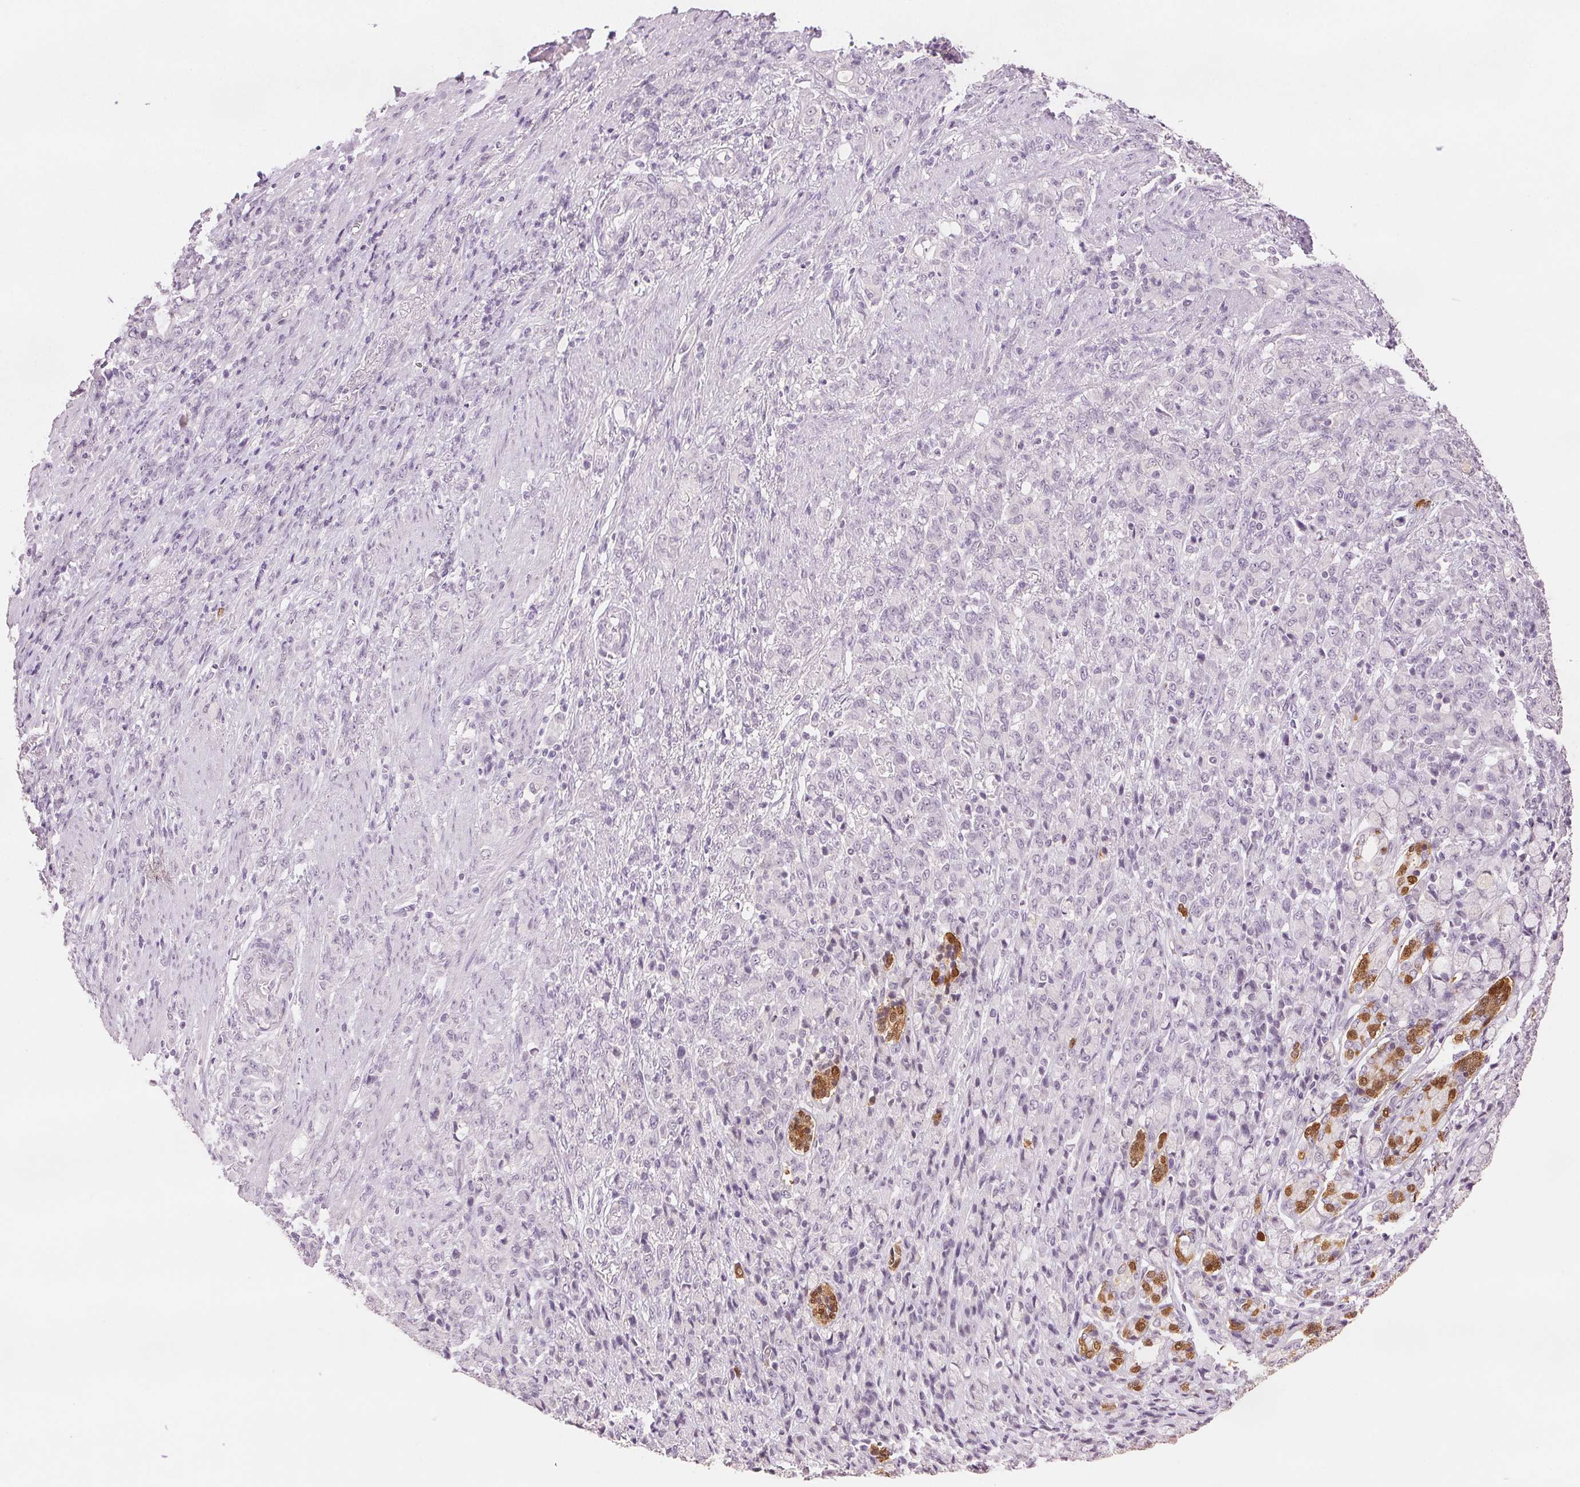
{"staining": {"intensity": "negative", "quantity": "none", "location": "none"}, "tissue": "stomach cancer", "cell_type": "Tumor cells", "image_type": "cancer", "snomed": [{"axis": "morphology", "description": "Adenocarcinoma, NOS"}, {"axis": "topography", "description": "Stomach"}], "caption": "Immunohistochemistry of human adenocarcinoma (stomach) demonstrates no staining in tumor cells. The staining is performed using DAB brown chromogen with nuclei counter-stained in using hematoxylin.", "gene": "SCGN", "patient": {"sex": "female", "age": 79}}